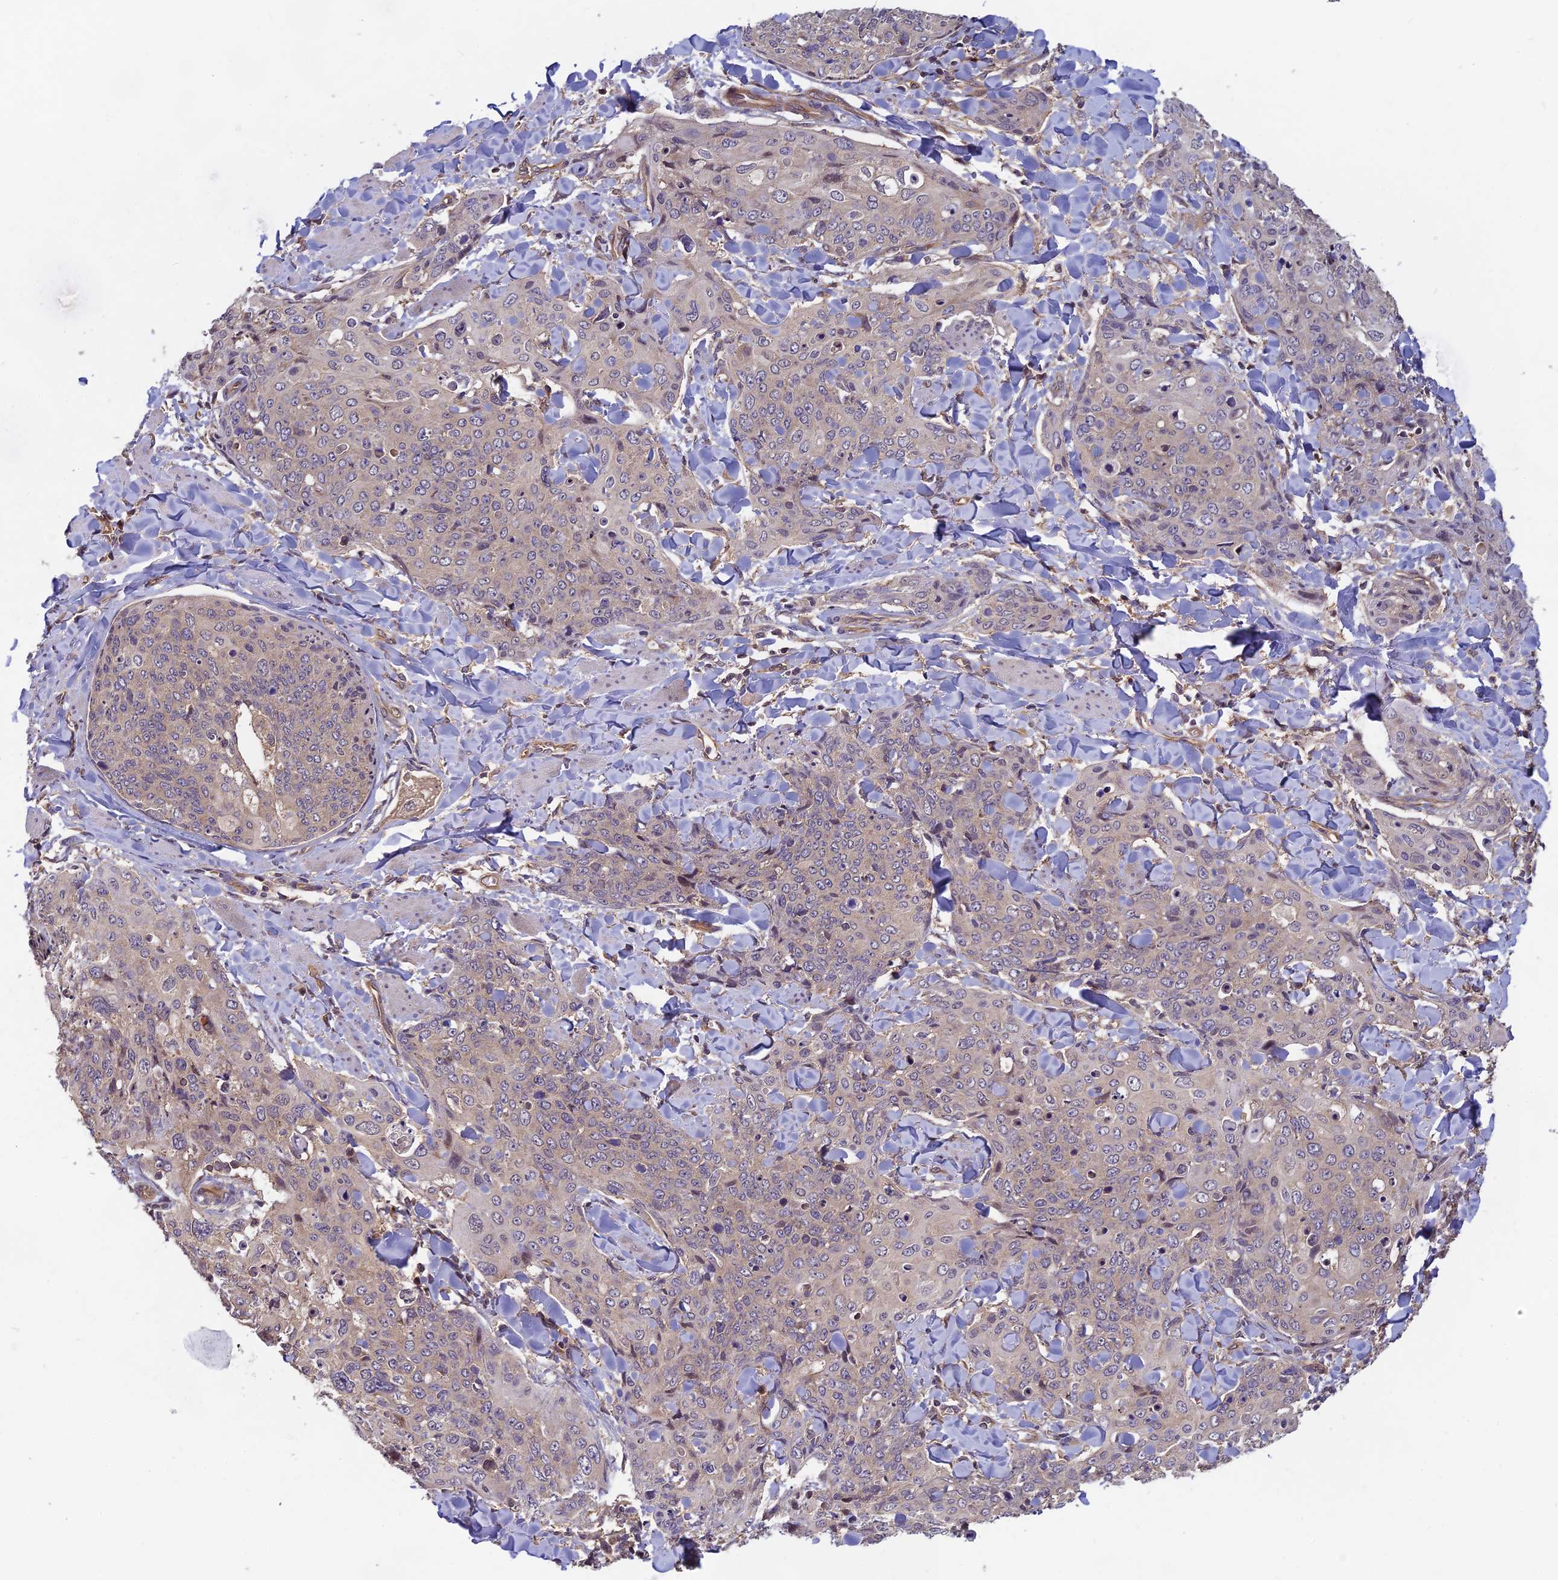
{"staining": {"intensity": "negative", "quantity": "none", "location": "none"}, "tissue": "skin cancer", "cell_type": "Tumor cells", "image_type": "cancer", "snomed": [{"axis": "morphology", "description": "Squamous cell carcinoma, NOS"}, {"axis": "topography", "description": "Skin"}, {"axis": "topography", "description": "Vulva"}], "caption": "A high-resolution histopathology image shows IHC staining of skin squamous cell carcinoma, which shows no significant positivity in tumor cells.", "gene": "PIKFYVE", "patient": {"sex": "female", "age": 85}}